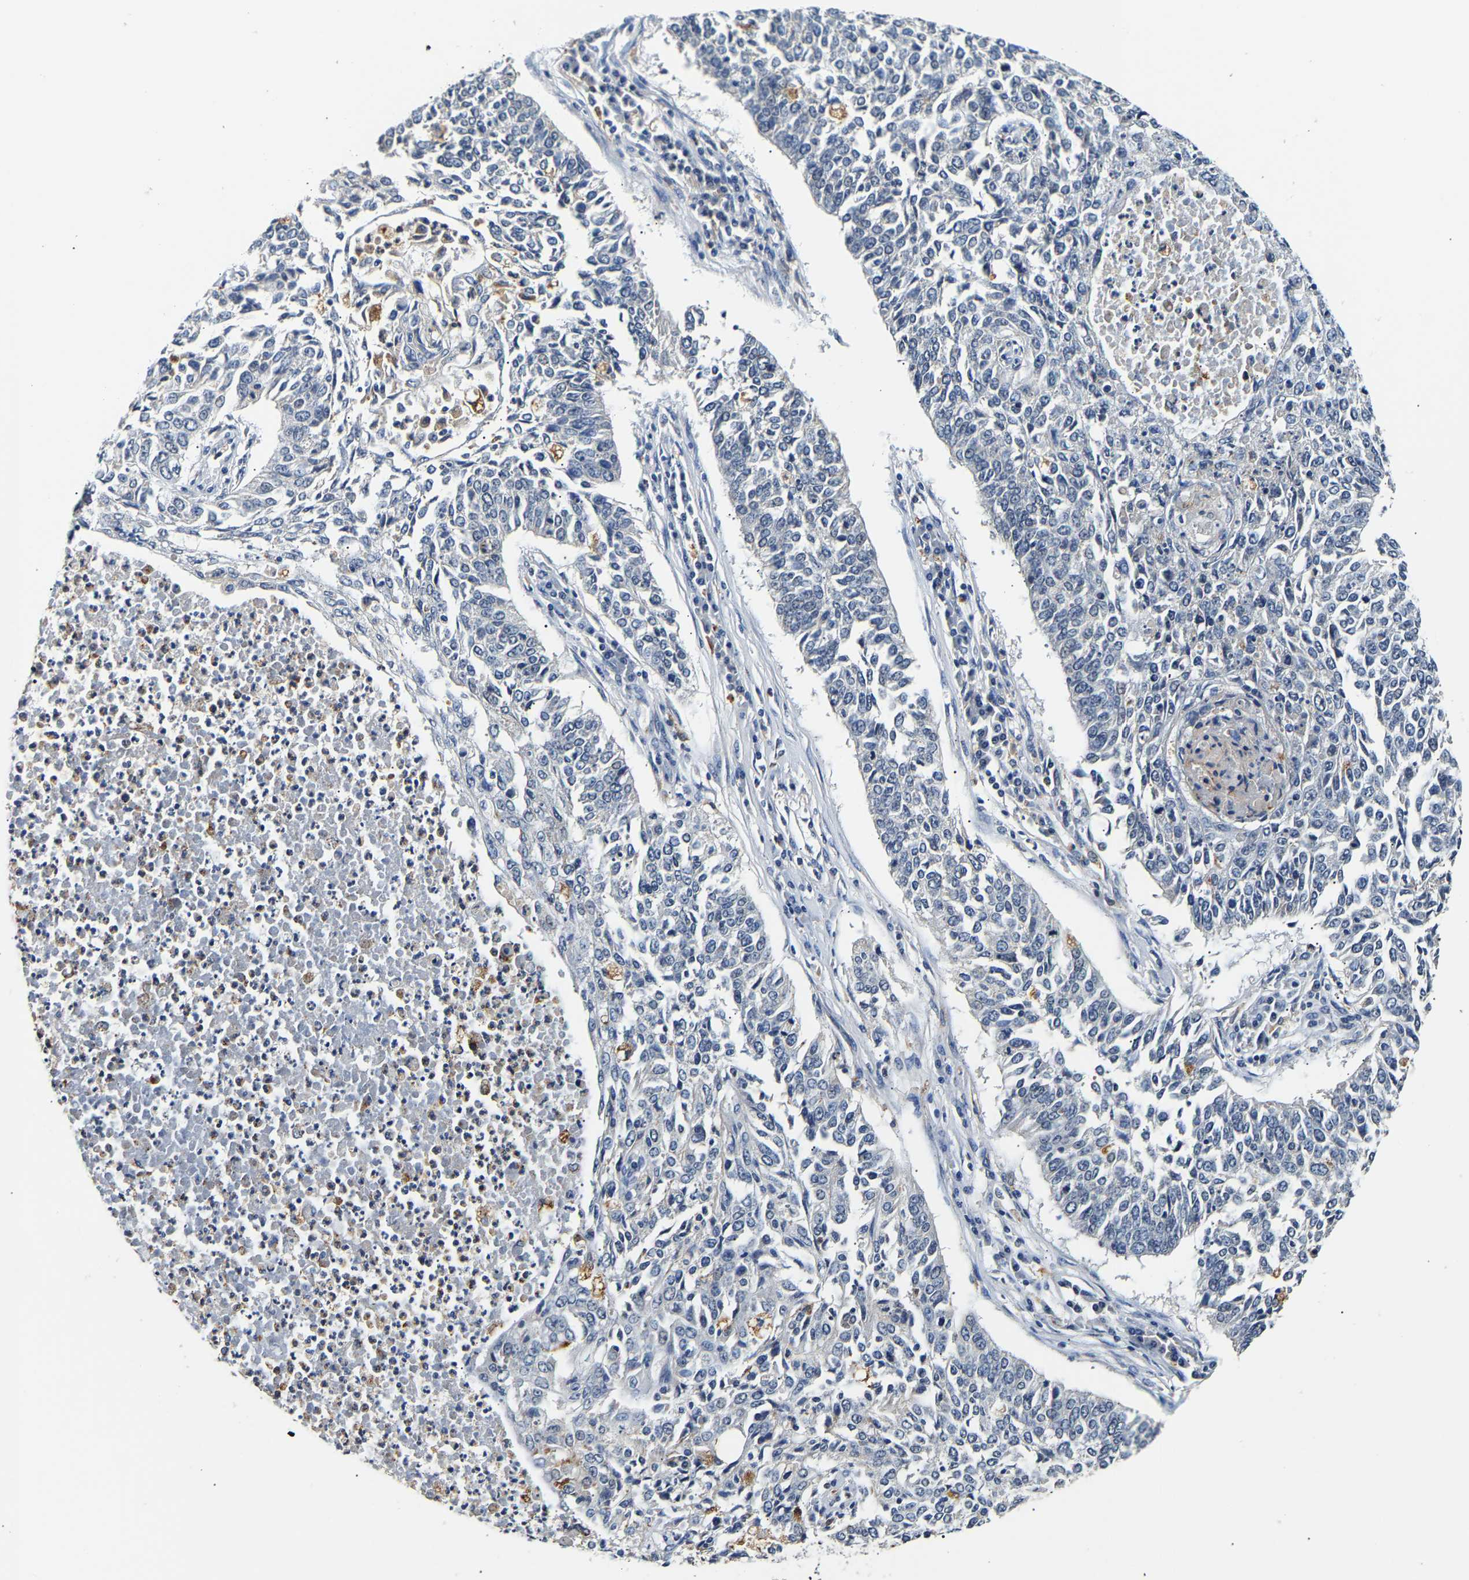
{"staining": {"intensity": "negative", "quantity": "none", "location": "none"}, "tissue": "lung cancer", "cell_type": "Tumor cells", "image_type": "cancer", "snomed": [{"axis": "morphology", "description": "Normal tissue, NOS"}, {"axis": "morphology", "description": "Squamous cell carcinoma, NOS"}, {"axis": "topography", "description": "Cartilage tissue"}, {"axis": "topography", "description": "Bronchus"}, {"axis": "topography", "description": "Lung"}], "caption": "High magnification brightfield microscopy of lung cancer stained with DAB (brown) and counterstained with hematoxylin (blue): tumor cells show no significant expression.", "gene": "SMU1", "patient": {"sex": "female", "age": 49}}